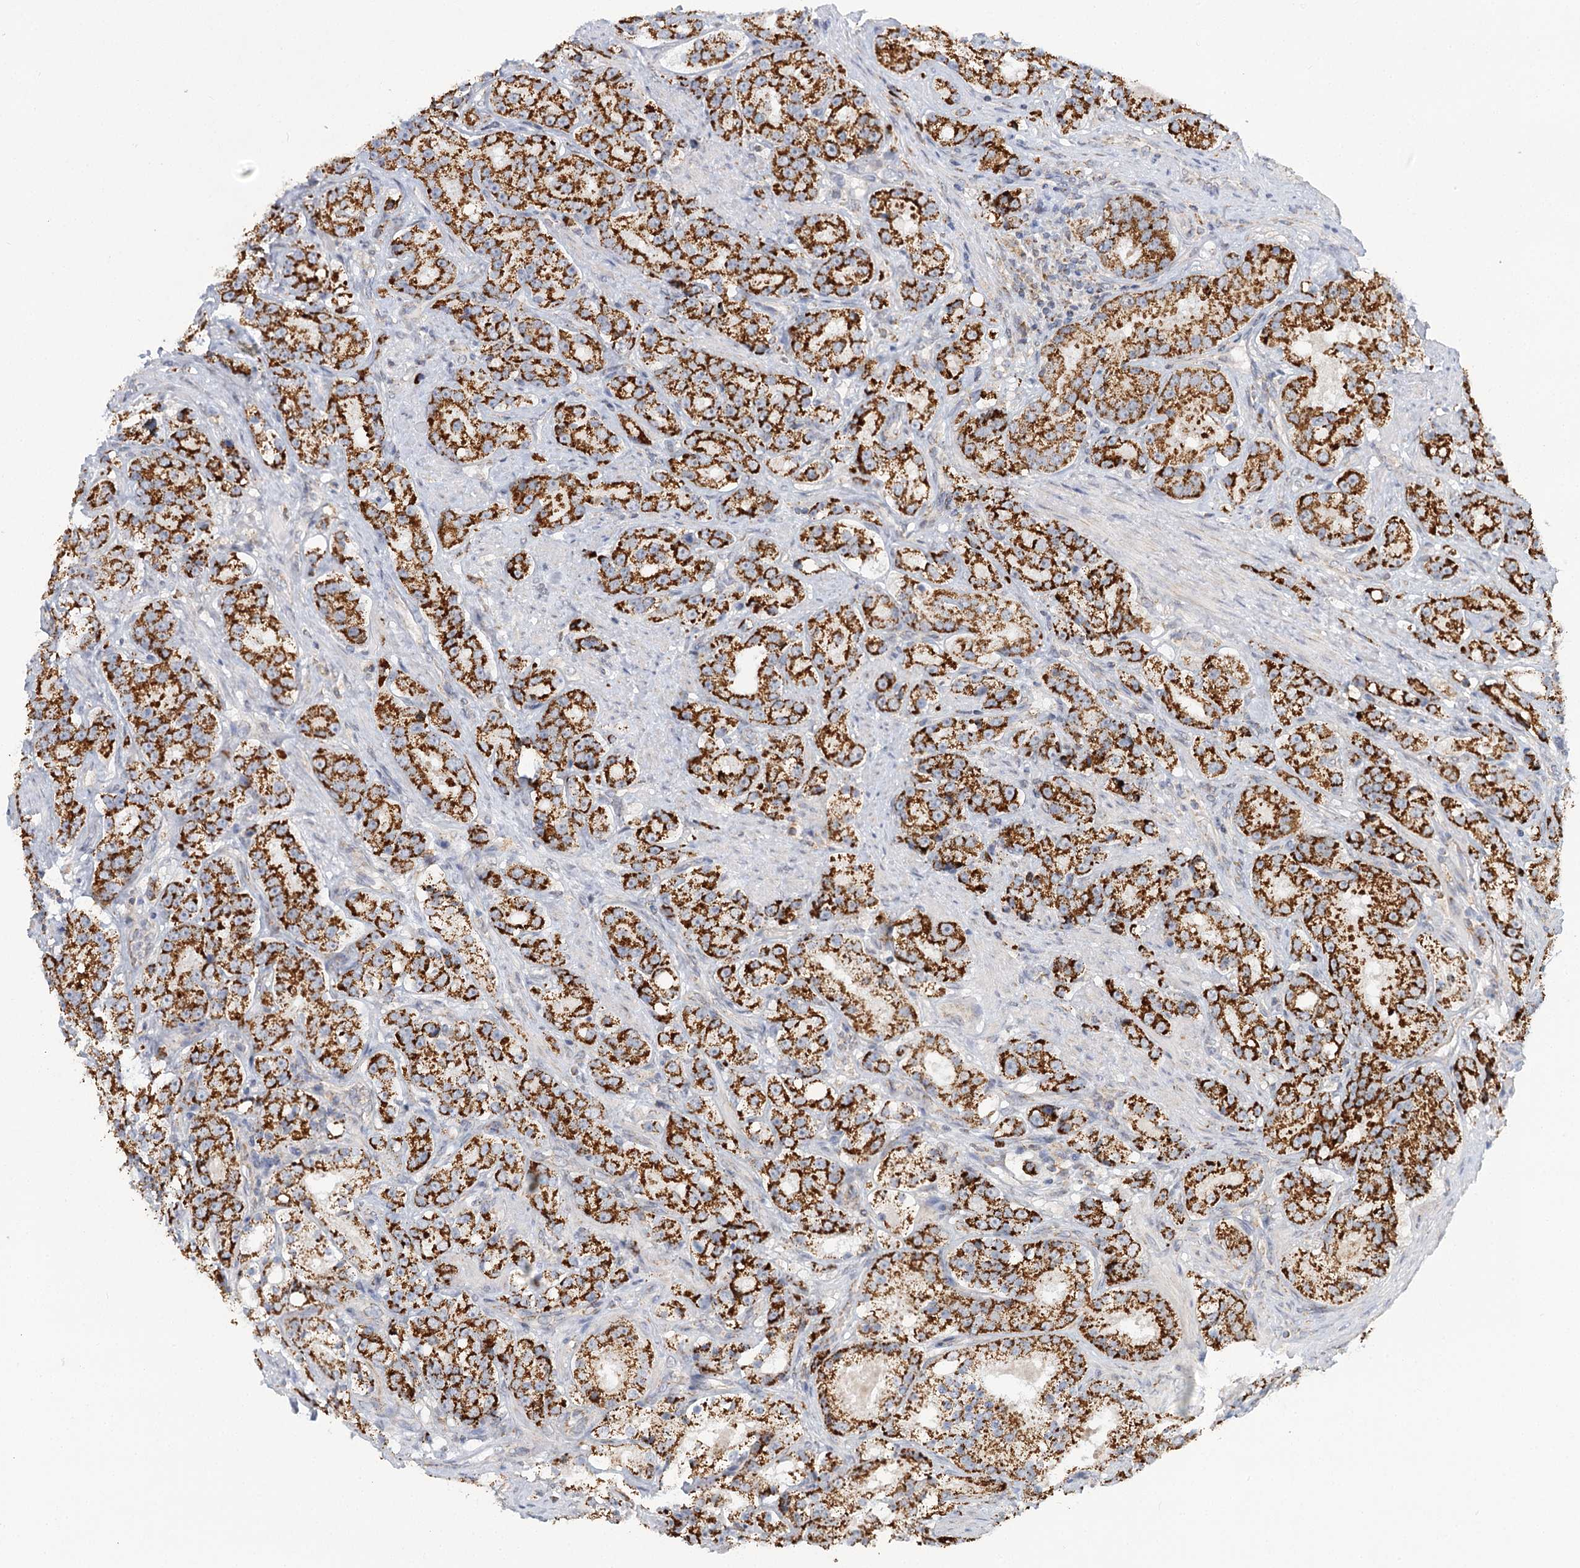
{"staining": {"intensity": "strong", "quantity": ">75%", "location": "cytoplasmic/membranous"}, "tissue": "prostate cancer", "cell_type": "Tumor cells", "image_type": "cancer", "snomed": [{"axis": "morphology", "description": "Adenocarcinoma, High grade"}, {"axis": "topography", "description": "Prostate"}], "caption": "An immunohistochemistry (IHC) image of neoplastic tissue is shown. Protein staining in brown labels strong cytoplasmic/membranous positivity in prostate adenocarcinoma (high-grade) within tumor cells.", "gene": "TAS1R1", "patient": {"sex": "male", "age": 60}}